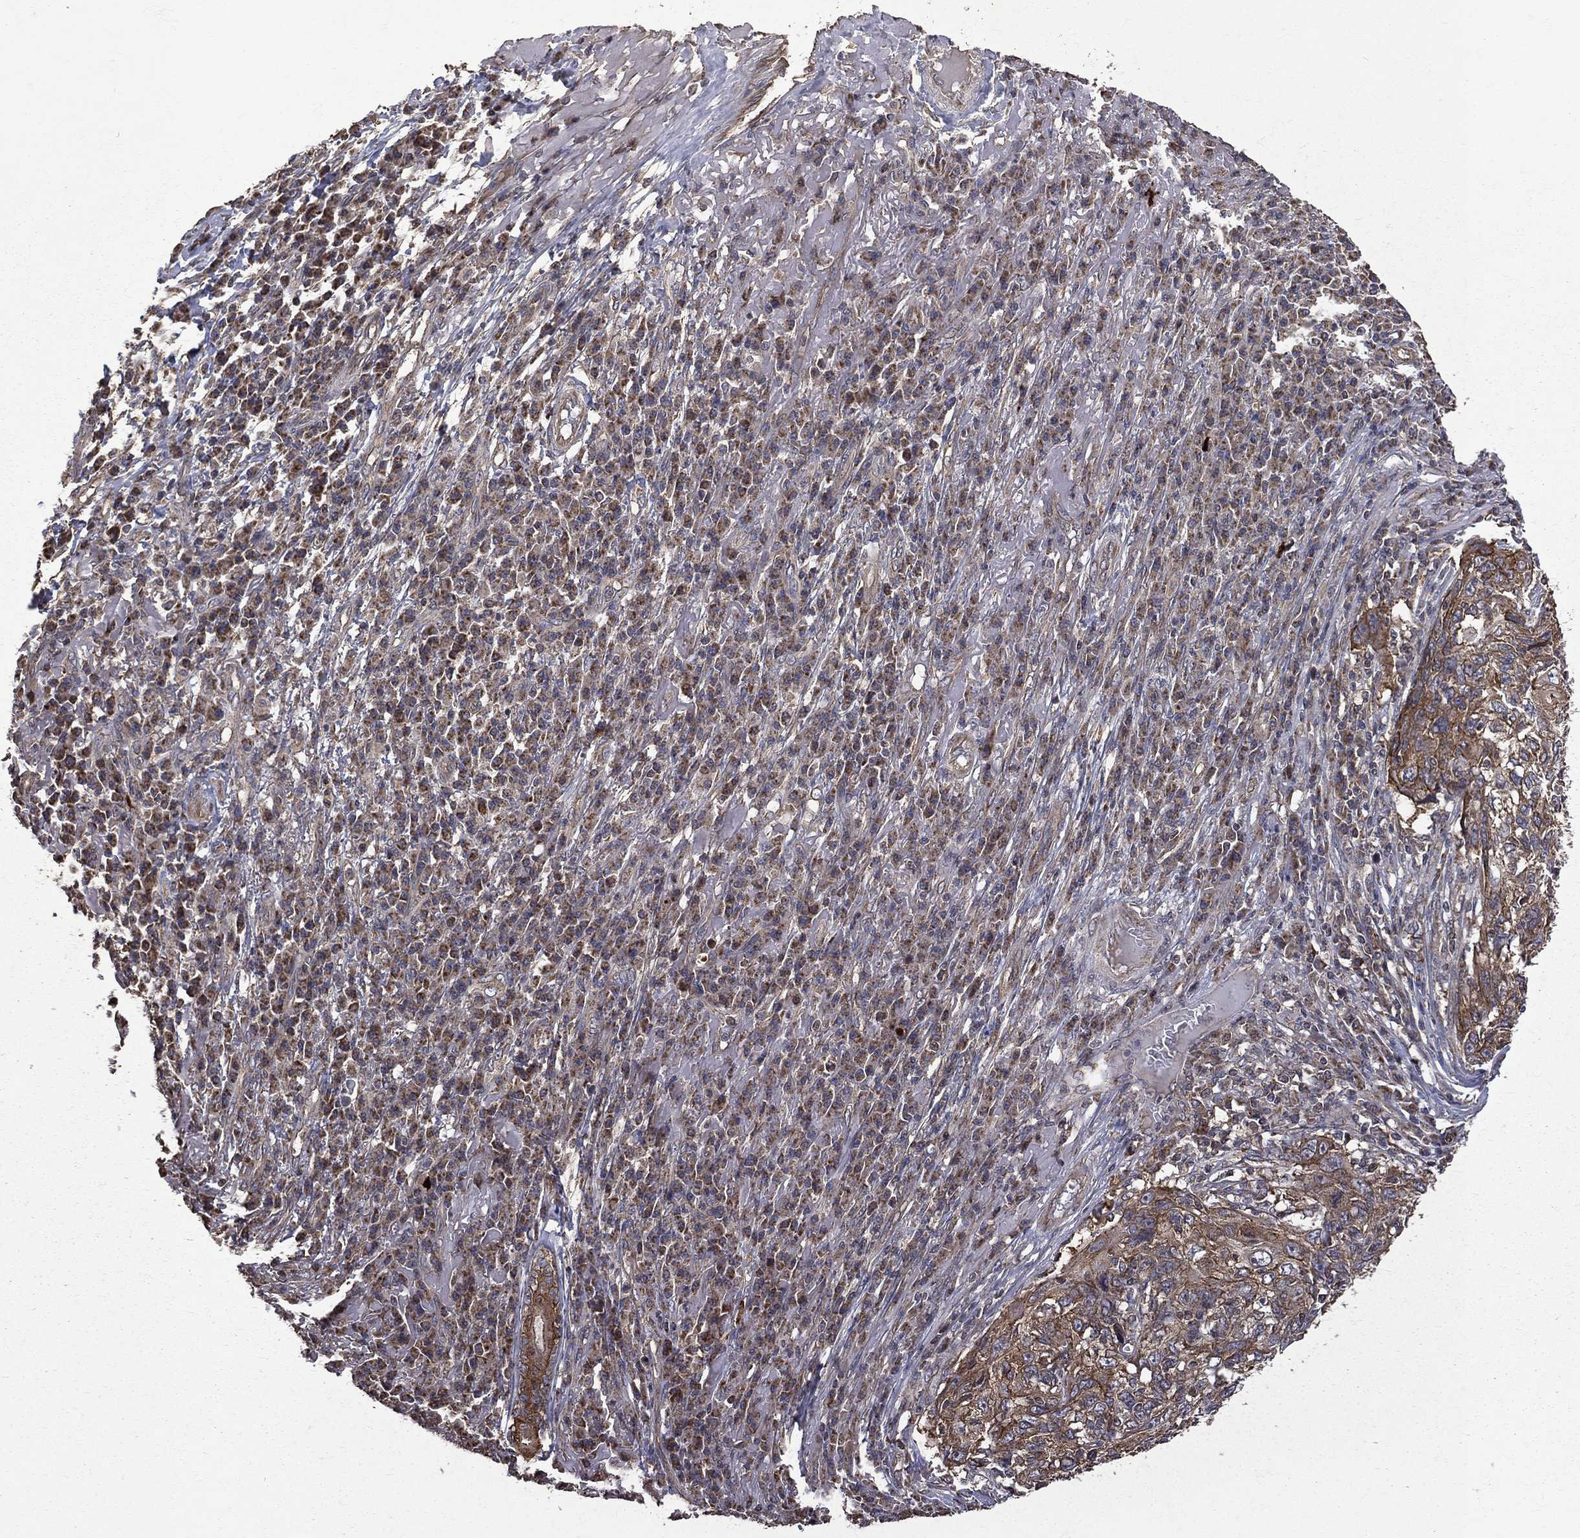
{"staining": {"intensity": "moderate", "quantity": "25%-75%", "location": "cytoplasmic/membranous"}, "tissue": "skin cancer", "cell_type": "Tumor cells", "image_type": "cancer", "snomed": [{"axis": "morphology", "description": "Squamous cell carcinoma, NOS"}, {"axis": "topography", "description": "Skin"}], "caption": "IHC staining of skin cancer, which shows medium levels of moderate cytoplasmic/membranous positivity in about 25%-75% of tumor cells indicating moderate cytoplasmic/membranous protein positivity. The staining was performed using DAB (brown) for protein detection and nuclei were counterstained in hematoxylin (blue).", "gene": "RPGR", "patient": {"sex": "male", "age": 92}}